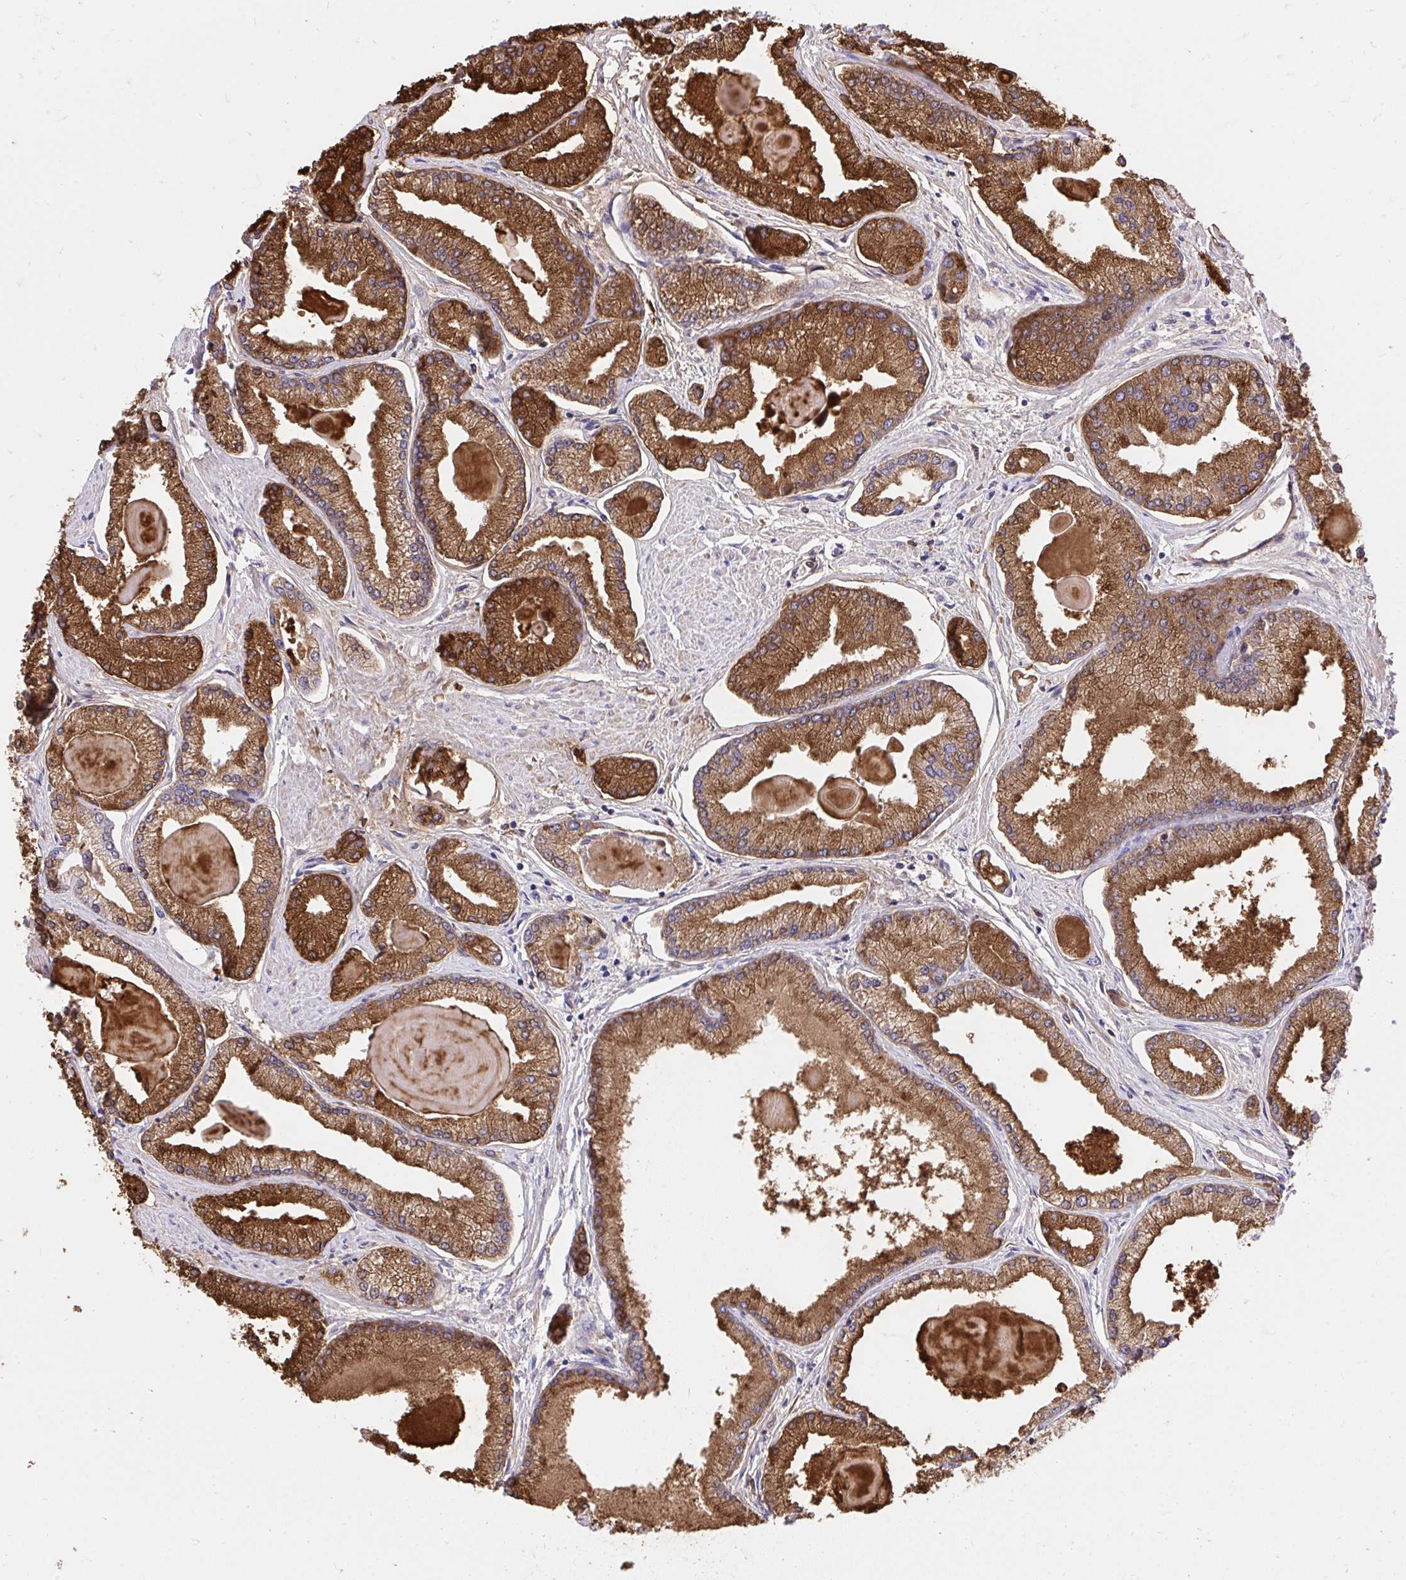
{"staining": {"intensity": "strong", "quantity": ">75%", "location": "cytoplasmic/membranous"}, "tissue": "prostate cancer", "cell_type": "Tumor cells", "image_type": "cancer", "snomed": [{"axis": "morphology", "description": "Adenocarcinoma, High grade"}, {"axis": "topography", "description": "Prostate"}], "caption": "Protein expression analysis of human prostate adenocarcinoma (high-grade) reveals strong cytoplasmic/membranous positivity in approximately >75% of tumor cells.", "gene": "KLK1", "patient": {"sex": "male", "age": 68}}